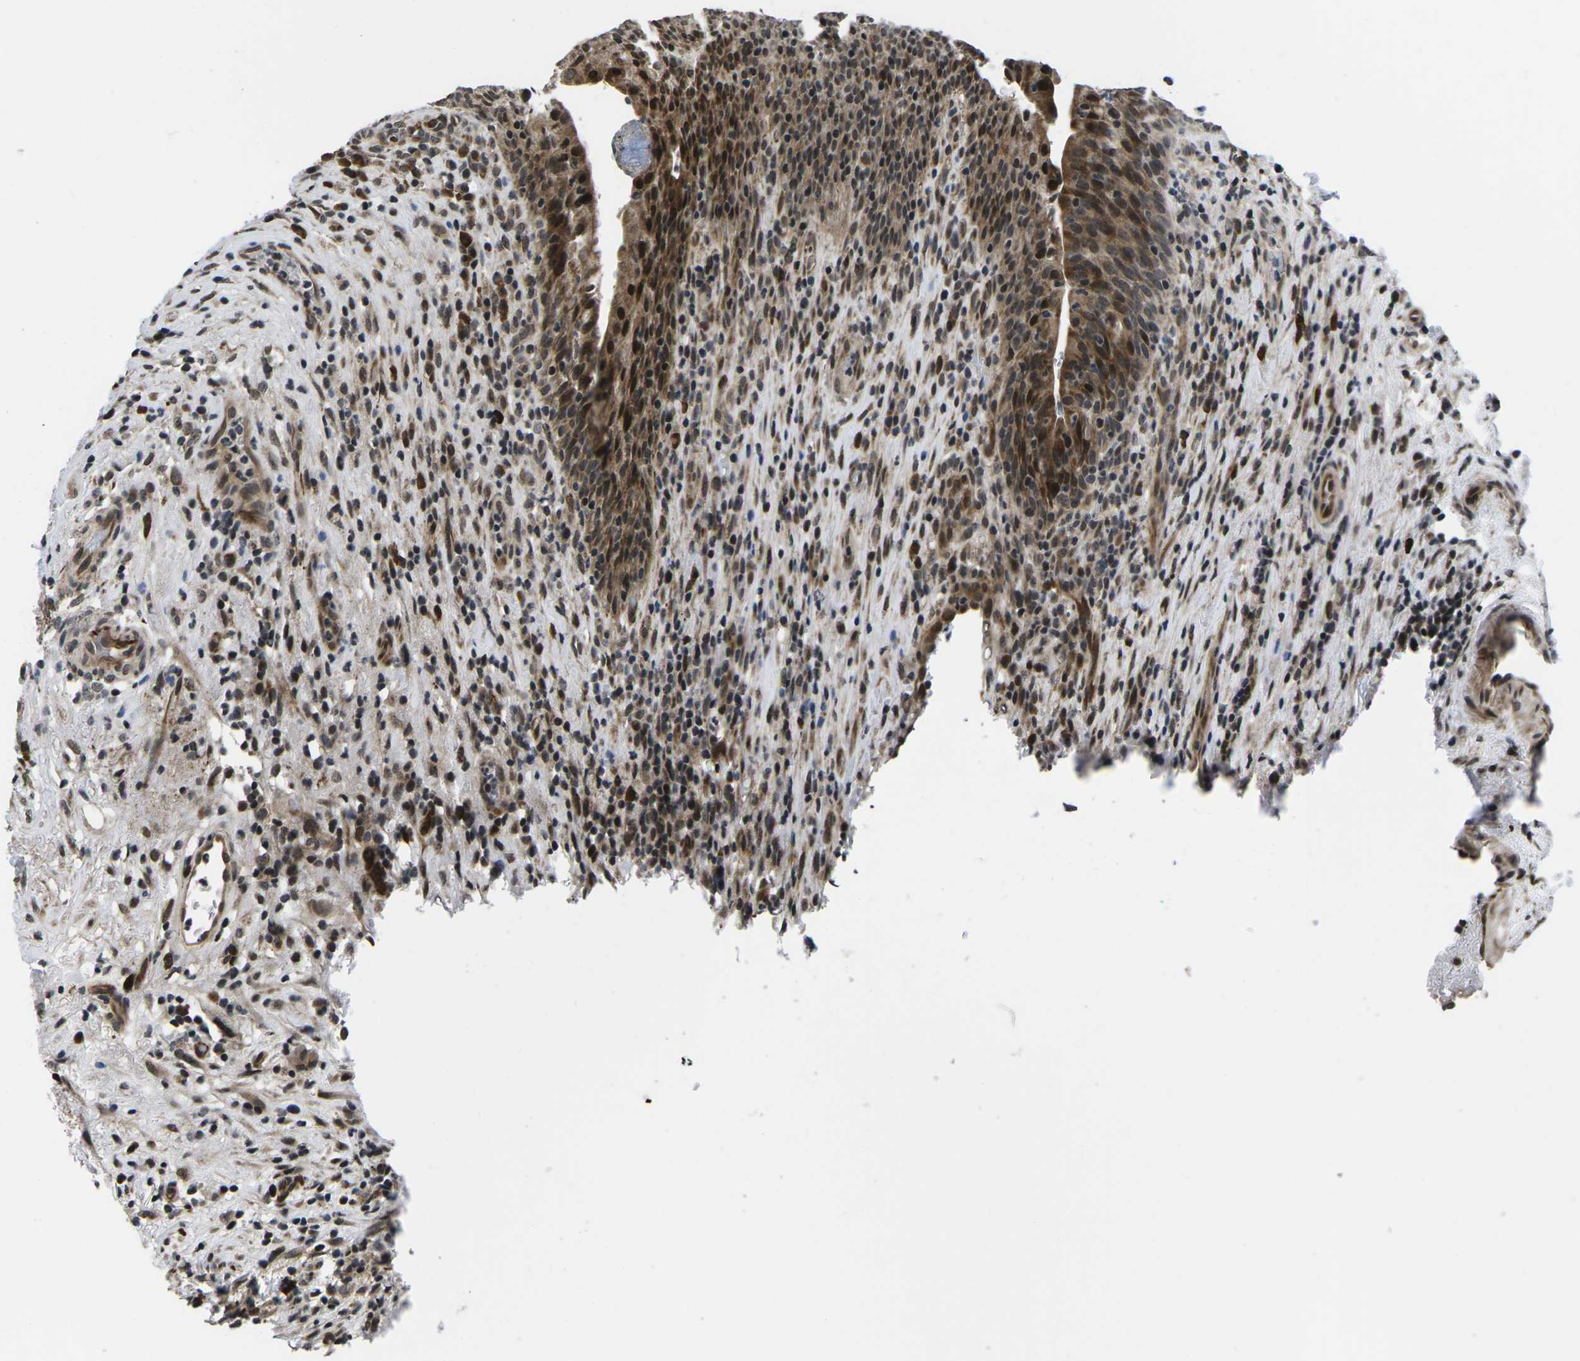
{"staining": {"intensity": "moderate", "quantity": ">75%", "location": "cytoplasmic/membranous,nuclear"}, "tissue": "urothelial cancer", "cell_type": "Tumor cells", "image_type": "cancer", "snomed": [{"axis": "morphology", "description": "Urothelial carcinoma, Low grade"}, {"axis": "topography", "description": "Urinary bladder"}], "caption": "This is an image of immunohistochemistry (IHC) staining of urothelial cancer, which shows moderate positivity in the cytoplasmic/membranous and nuclear of tumor cells.", "gene": "CCNE1", "patient": {"sex": "female", "age": 75}}